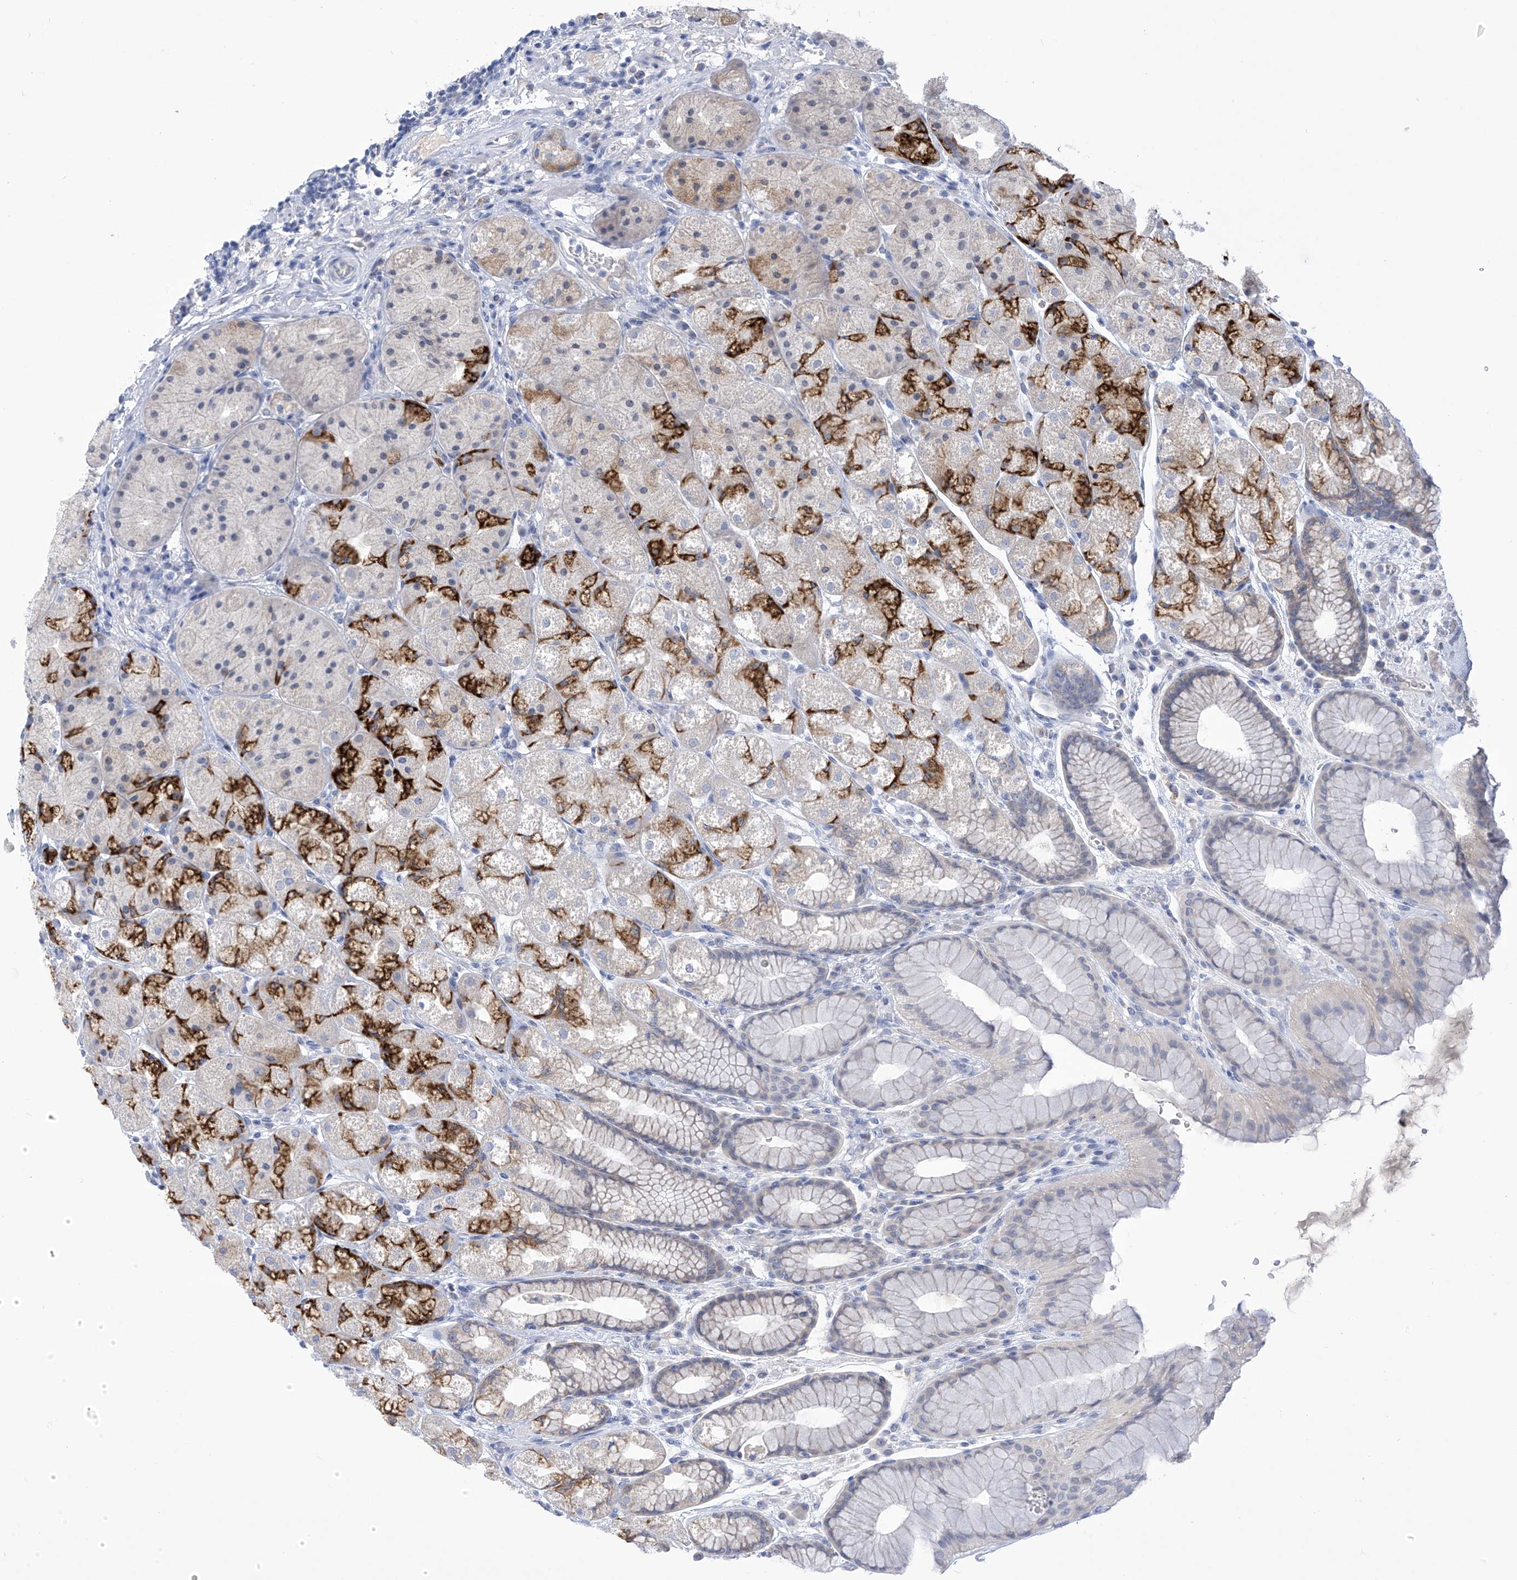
{"staining": {"intensity": "strong", "quantity": "25%-75%", "location": "cytoplasmic/membranous"}, "tissue": "stomach", "cell_type": "Glandular cells", "image_type": "normal", "snomed": [{"axis": "morphology", "description": "Normal tissue, NOS"}, {"axis": "topography", "description": "Stomach"}], "caption": "Brown immunohistochemical staining in benign stomach reveals strong cytoplasmic/membranous expression in about 25%-75% of glandular cells. (DAB (3,3'-diaminobenzidine) IHC, brown staining for protein, blue staining for nuclei).", "gene": "IBA57", "patient": {"sex": "male", "age": 57}}